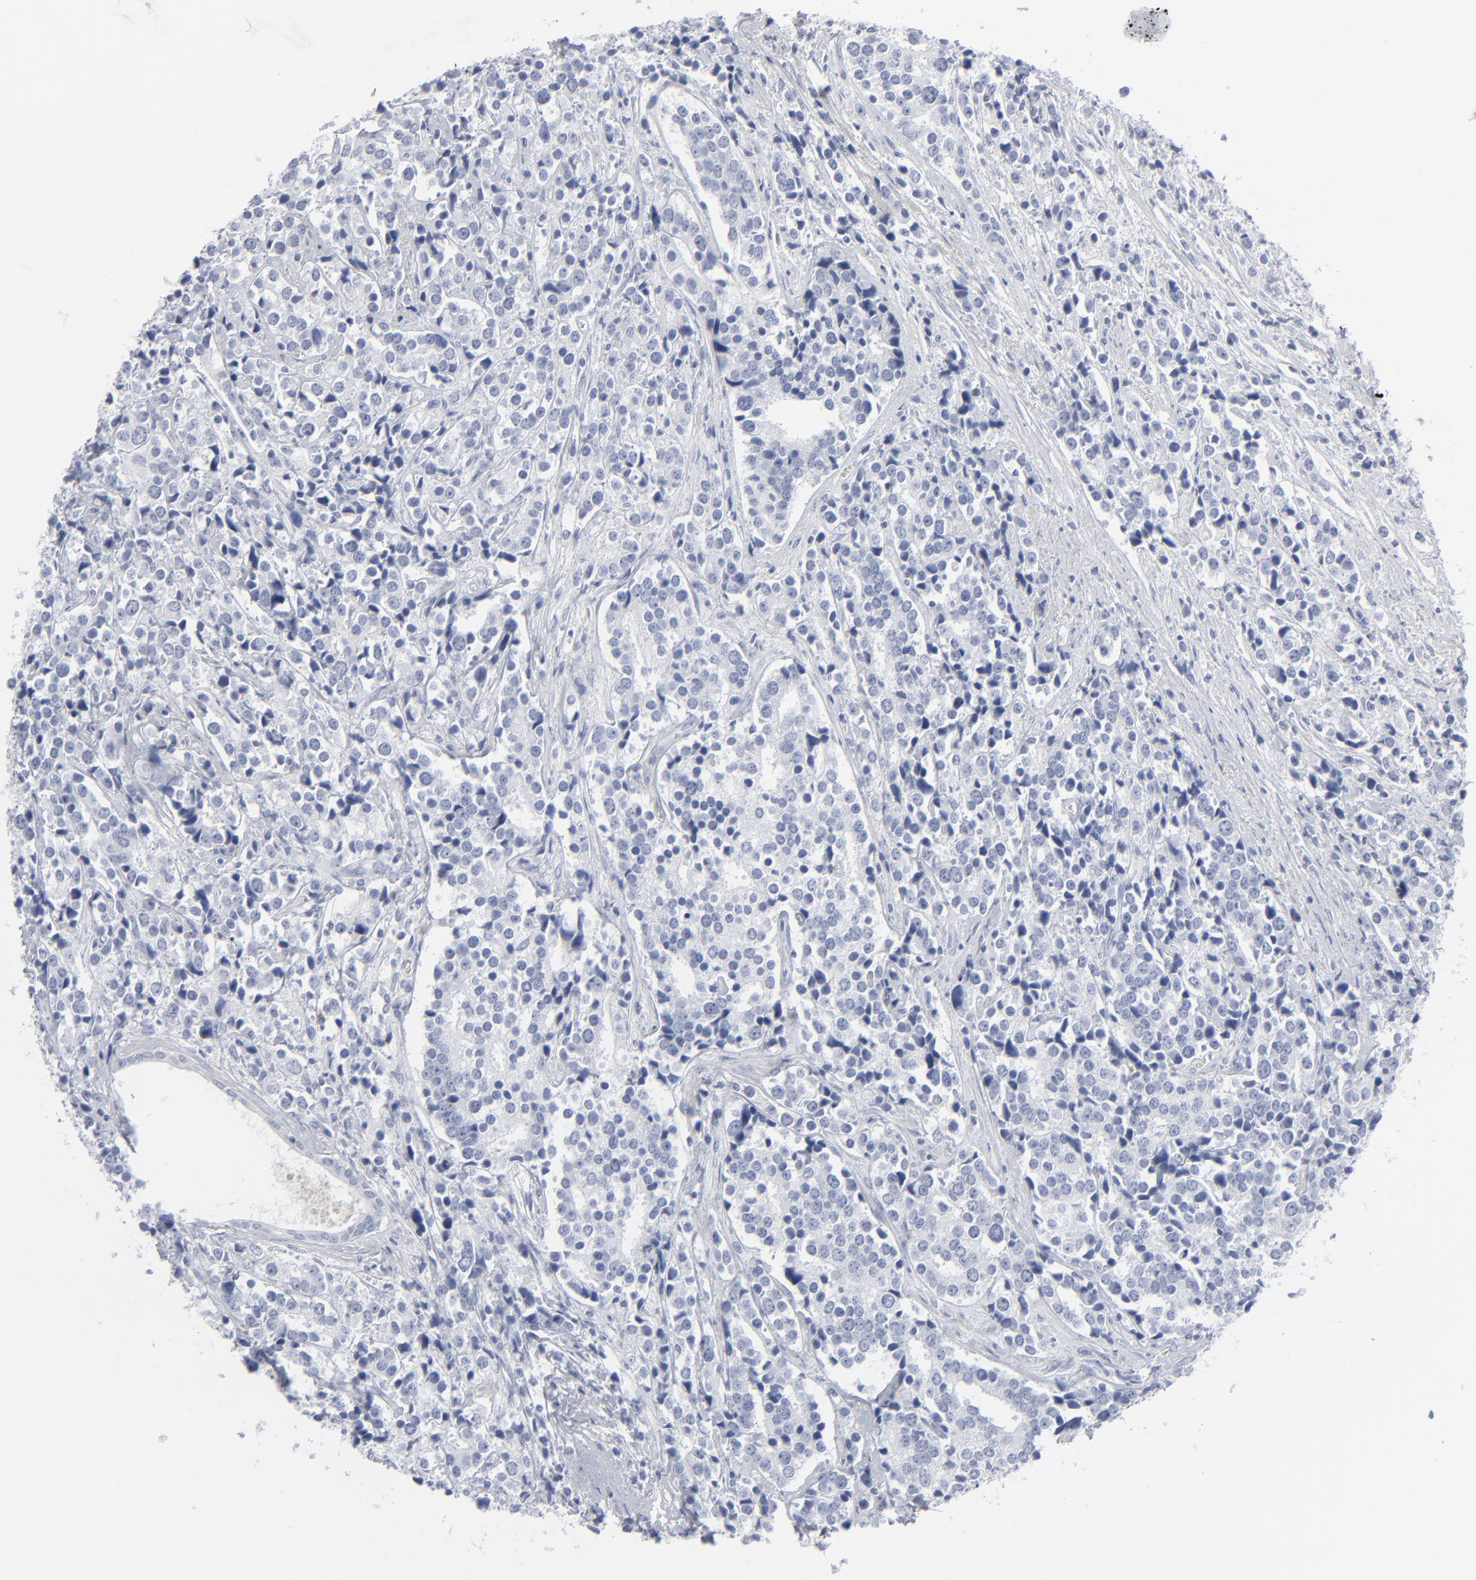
{"staining": {"intensity": "negative", "quantity": "none", "location": "none"}, "tissue": "prostate cancer", "cell_type": "Tumor cells", "image_type": "cancer", "snomed": [{"axis": "morphology", "description": "Adenocarcinoma, High grade"}, {"axis": "topography", "description": "Prostate"}], "caption": "A high-resolution image shows immunohistochemistry (IHC) staining of prostate adenocarcinoma (high-grade), which shows no significant expression in tumor cells.", "gene": "MSLN", "patient": {"sex": "male", "age": 71}}